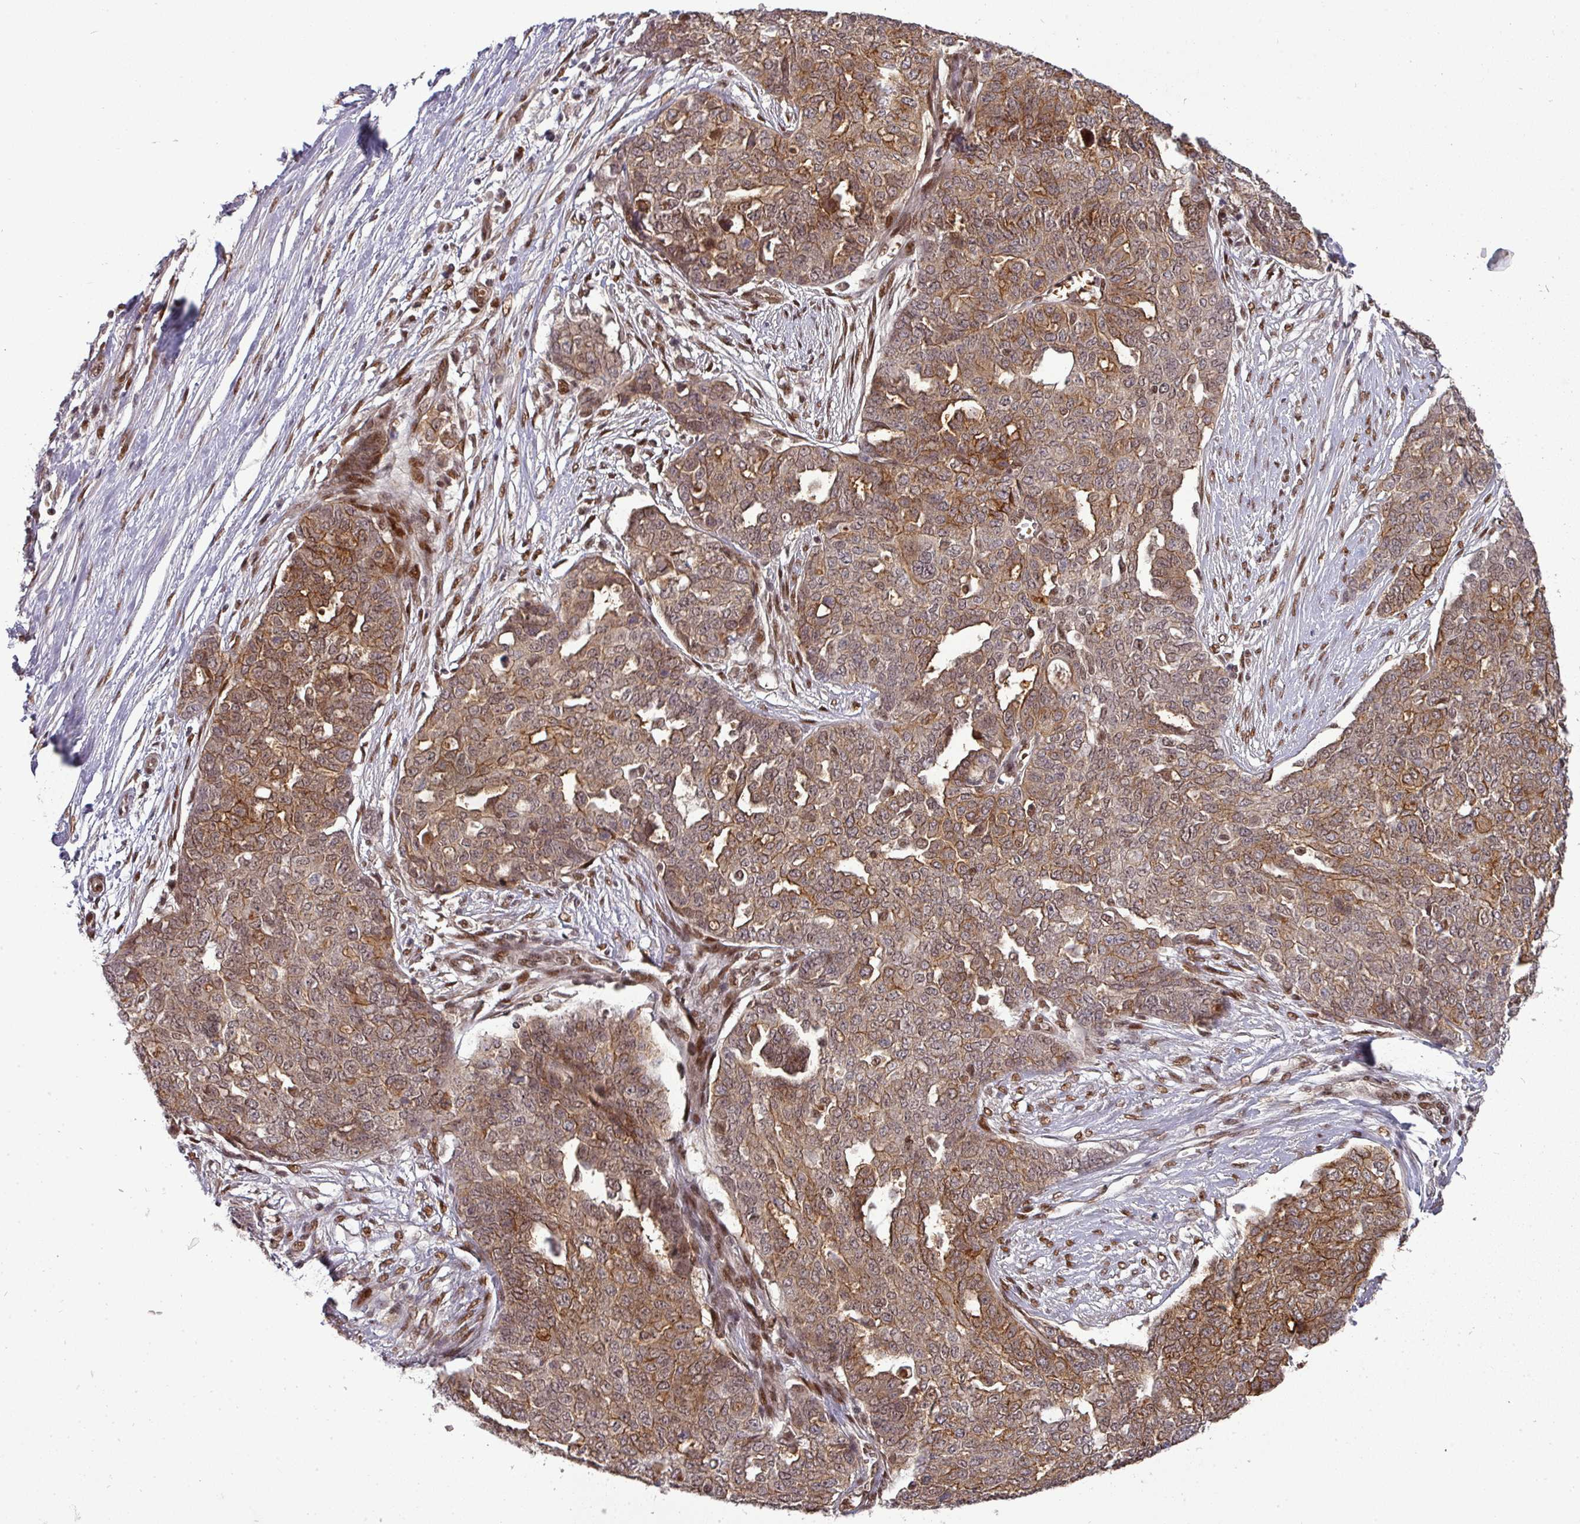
{"staining": {"intensity": "moderate", "quantity": ">75%", "location": "cytoplasmic/membranous,nuclear"}, "tissue": "ovarian cancer", "cell_type": "Tumor cells", "image_type": "cancer", "snomed": [{"axis": "morphology", "description": "Cystadenocarcinoma, serous, NOS"}, {"axis": "topography", "description": "Soft tissue"}, {"axis": "topography", "description": "Ovary"}], "caption": "Ovarian cancer (serous cystadenocarcinoma) stained for a protein displays moderate cytoplasmic/membranous and nuclear positivity in tumor cells. (DAB = brown stain, brightfield microscopy at high magnification).", "gene": "CIC", "patient": {"sex": "female", "age": 57}}